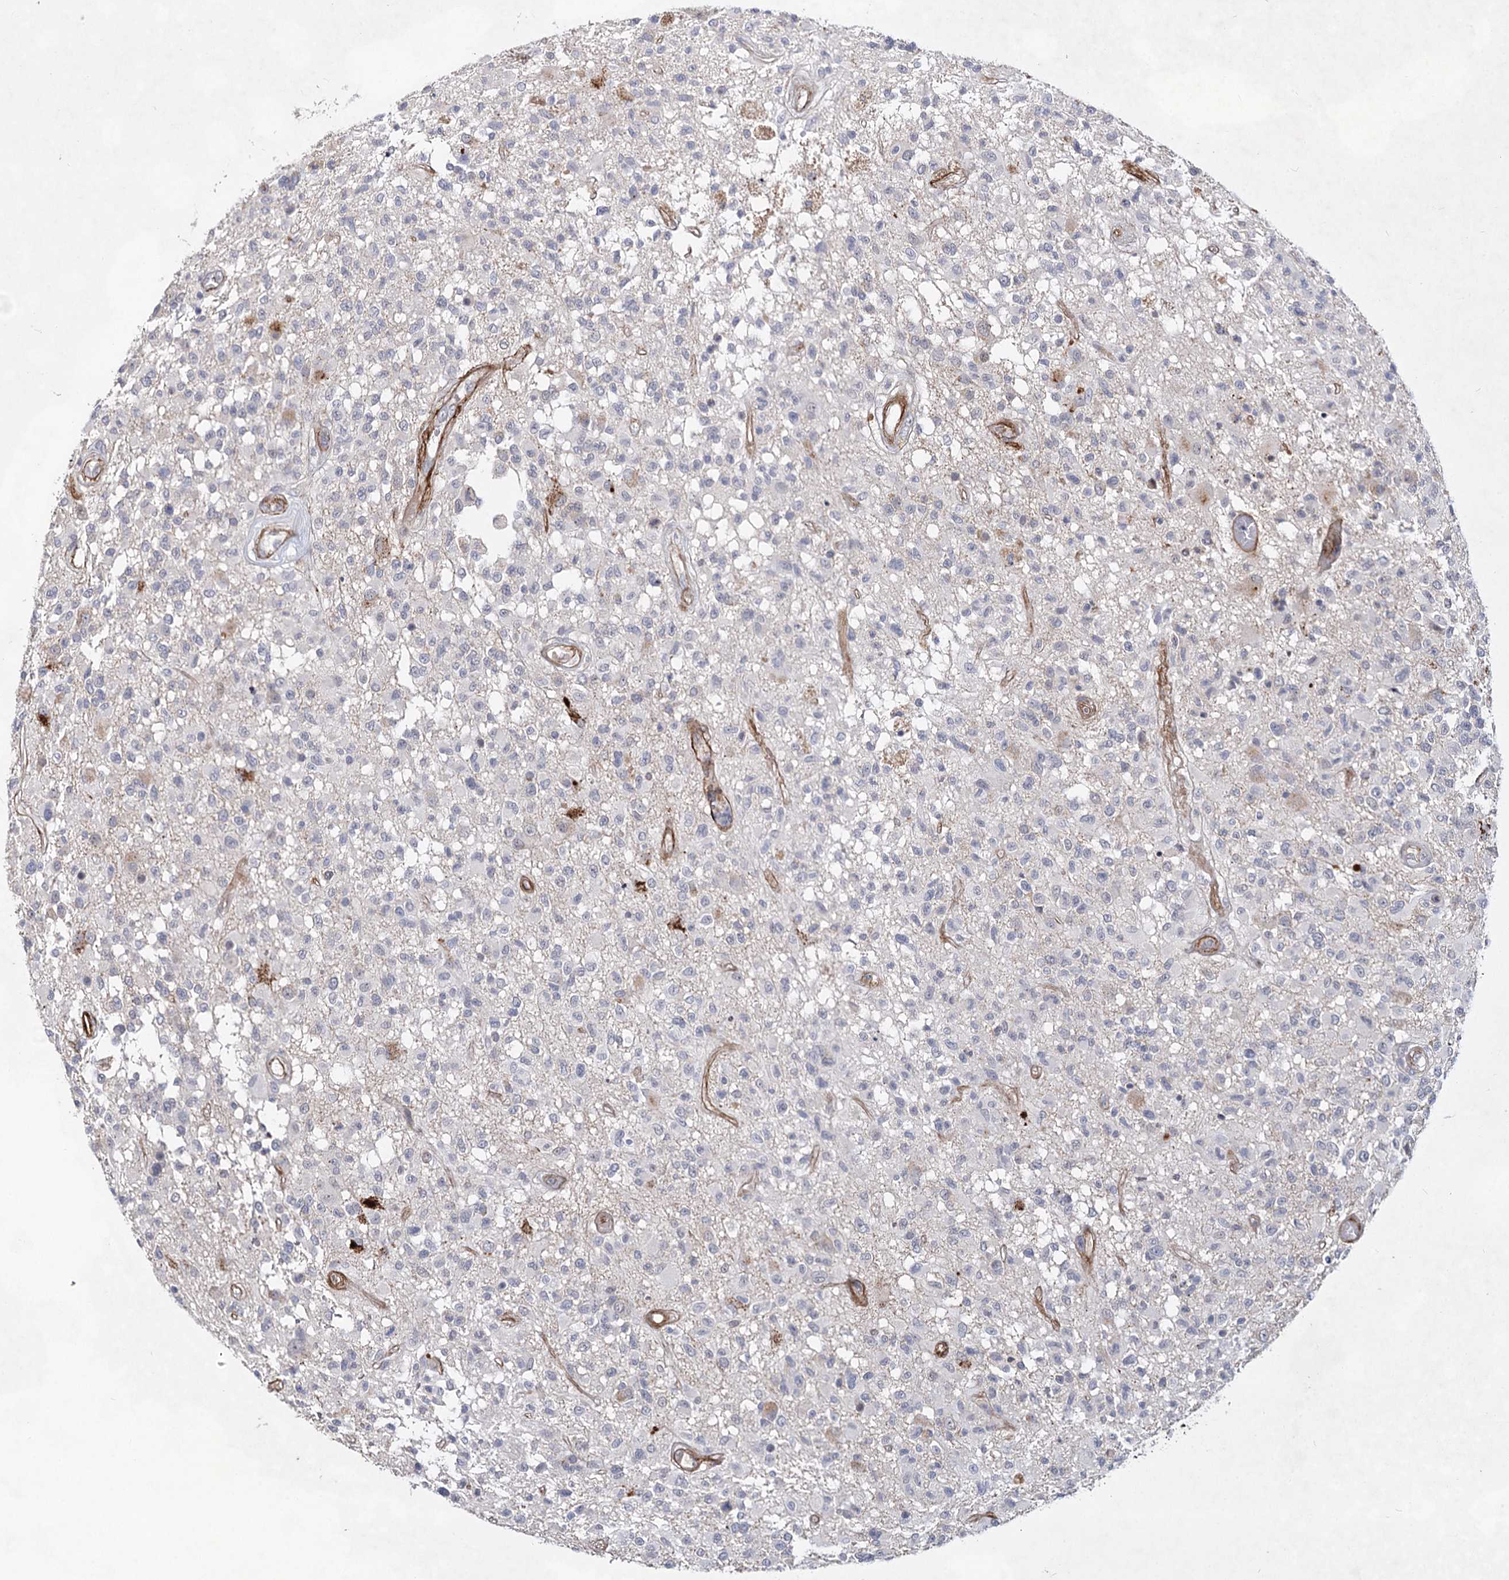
{"staining": {"intensity": "negative", "quantity": "none", "location": "none"}, "tissue": "glioma", "cell_type": "Tumor cells", "image_type": "cancer", "snomed": [{"axis": "morphology", "description": "Glioma, malignant, High grade"}, {"axis": "morphology", "description": "Glioblastoma, NOS"}, {"axis": "topography", "description": "Brain"}], "caption": "This is a image of immunohistochemistry staining of glioma, which shows no expression in tumor cells.", "gene": "ATL2", "patient": {"sex": "male", "age": 60}}